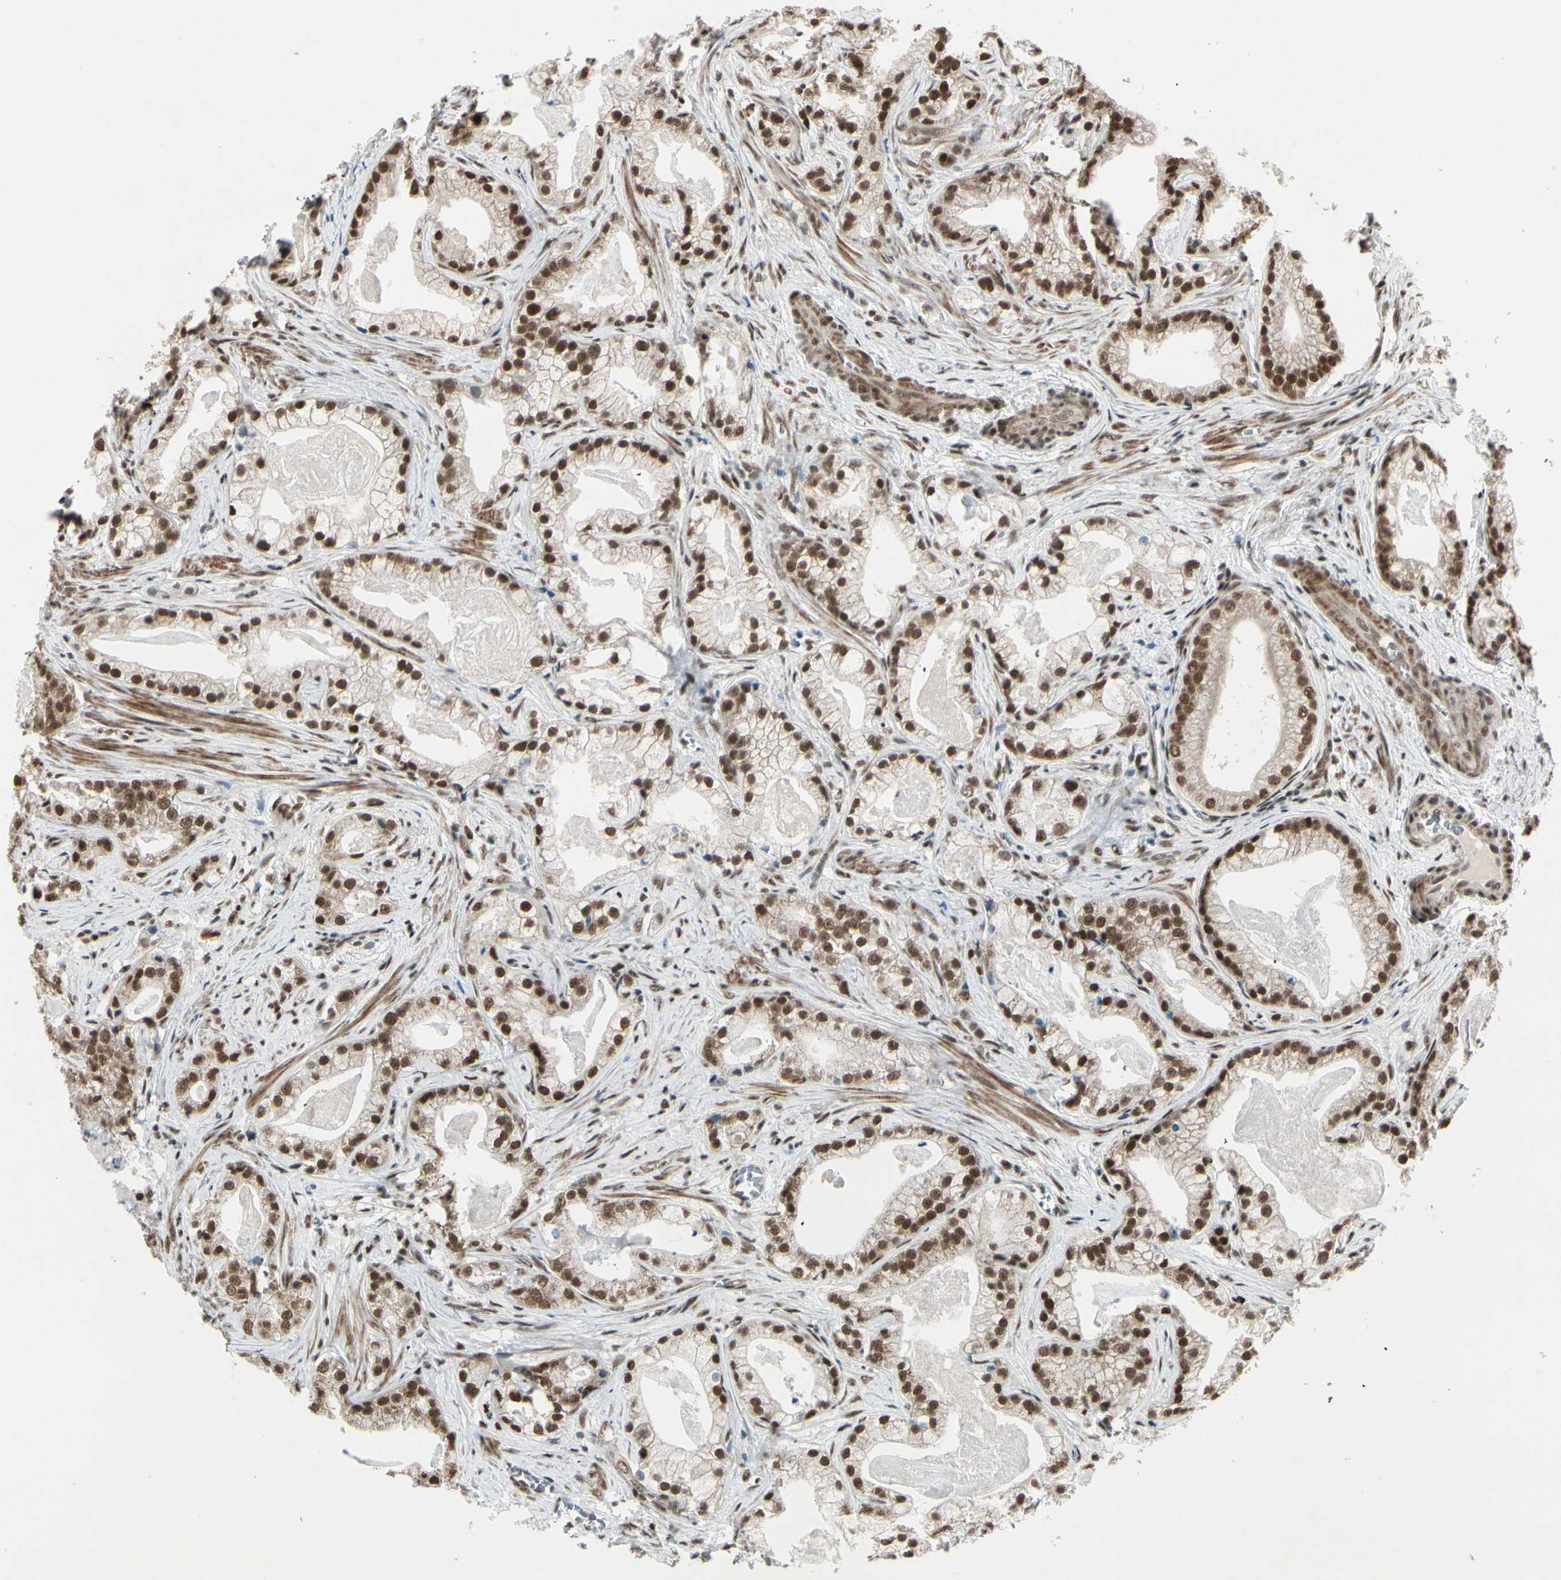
{"staining": {"intensity": "strong", "quantity": ">75%", "location": "nuclear"}, "tissue": "prostate cancer", "cell_type": "Tumor cells", "image_type": "cancer", "snomed": [{"axis": "morphology", "description": "Adenocarcinoma, Low grade"}, {"axis": "topography", "description": "Prostate"}], "caption": "Immunohistochemistry histopathology image of adenocarcinoma (low-grade) (prostate) stained for a protein (brown), which demonstrates high levels of strong nuclear positivity in approximately >75% of tumor cells.", "gene": "CHAMP1", "patient": {"sex": "male", "age": 59}}